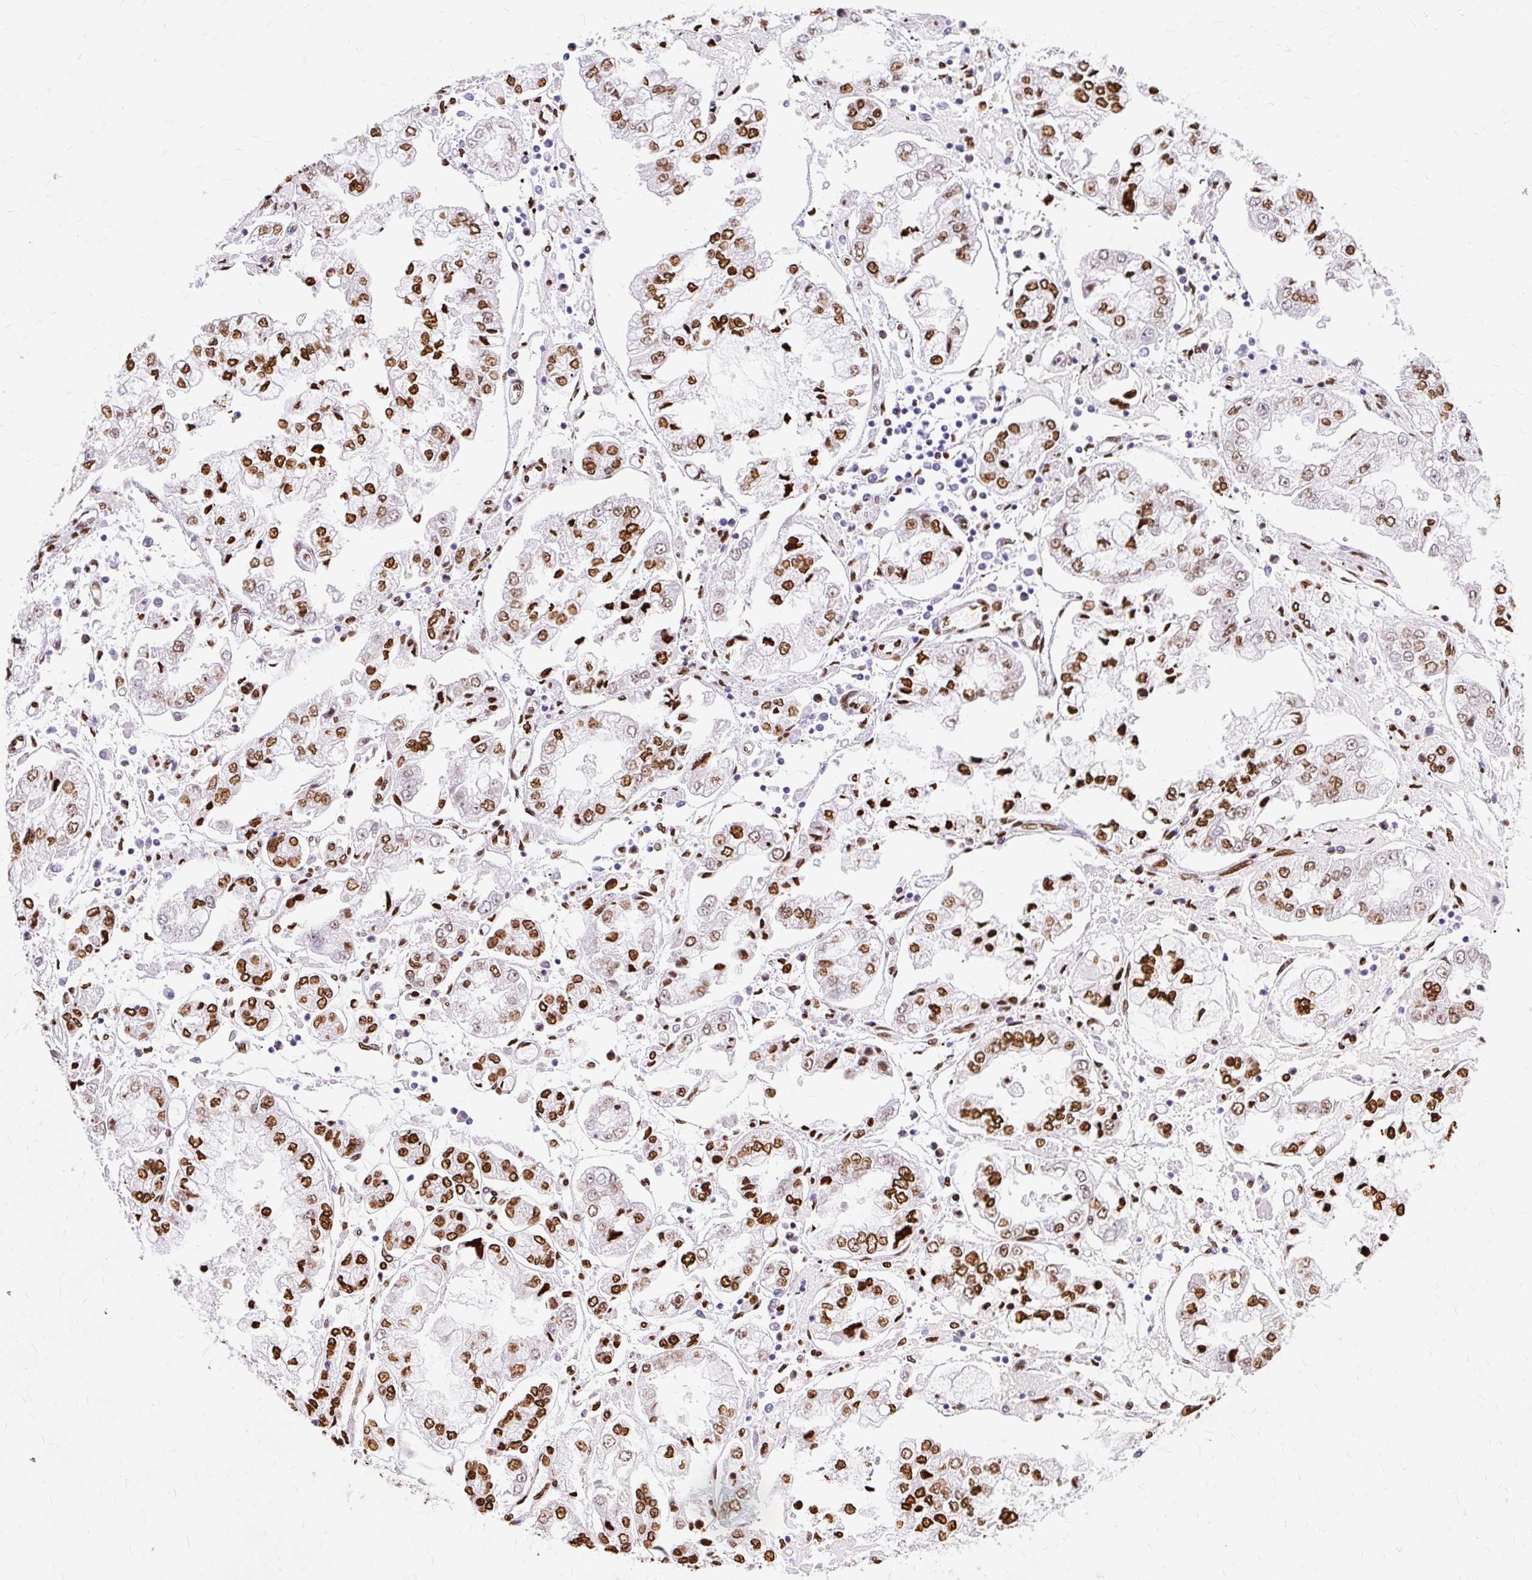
{"staining": {"intensity": "strong", "quantity": ">75%", "location": "nuclear"}, "tissue": "stomach cancer", "cell_type": "Tumor cells", "image_type": "cancer", "snomed": [{"axis": "morphology", "description": "Adenocarcinoma, NOS"}, {"axis": "topography", "description": "Stomach"}], "caption": "Strong nuclear staining for a protein is seen in approximately >75% of tumor cells of stomach adenocarcinoma using immunohistochemistry.", "gene": "TMEM184C", "patient": {"sex": "male", "age": 76}}